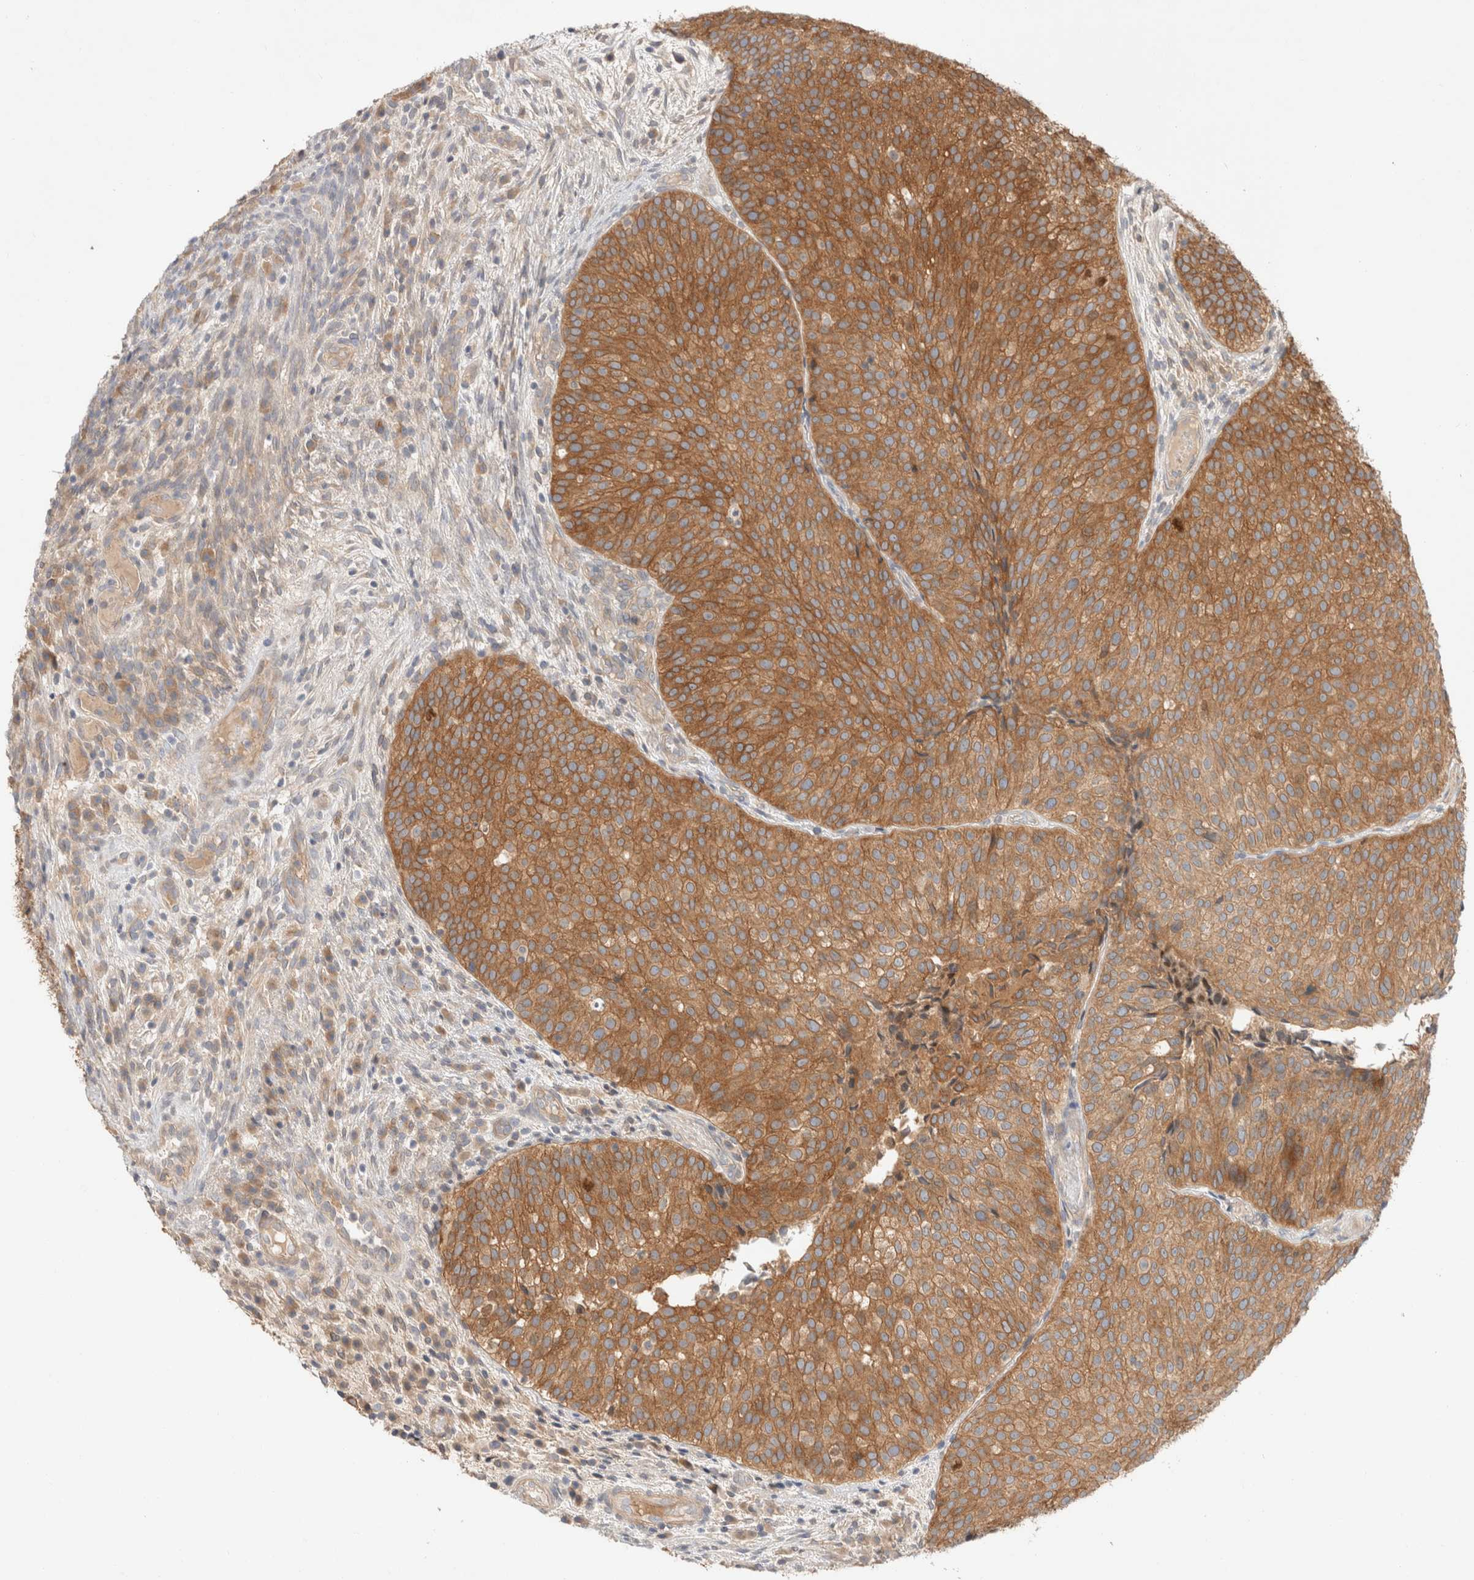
{"staining": {"intensity": "moderate", "quantity": ">75%", "location": "cytoplasmic/membranous"}, "tissue": "urothelial cancer", "cell_type": "Tumor cells", "image_type": "cancer", "snomed": [{"axis": "morphology", "description": "Urothelial carcinoma, Low grade"}, {"axis": "topography", "description": "Urinary bladder"}], "caption": "This photomicrograph demonstrates IHC staining of low-grade urothelial carcinoma, with medium moderate cytoplasmic/membranous expression in approximately >75% of tumor cells.", "gene": "MARK3", "patient": {"sex": "male", "age": 86}}